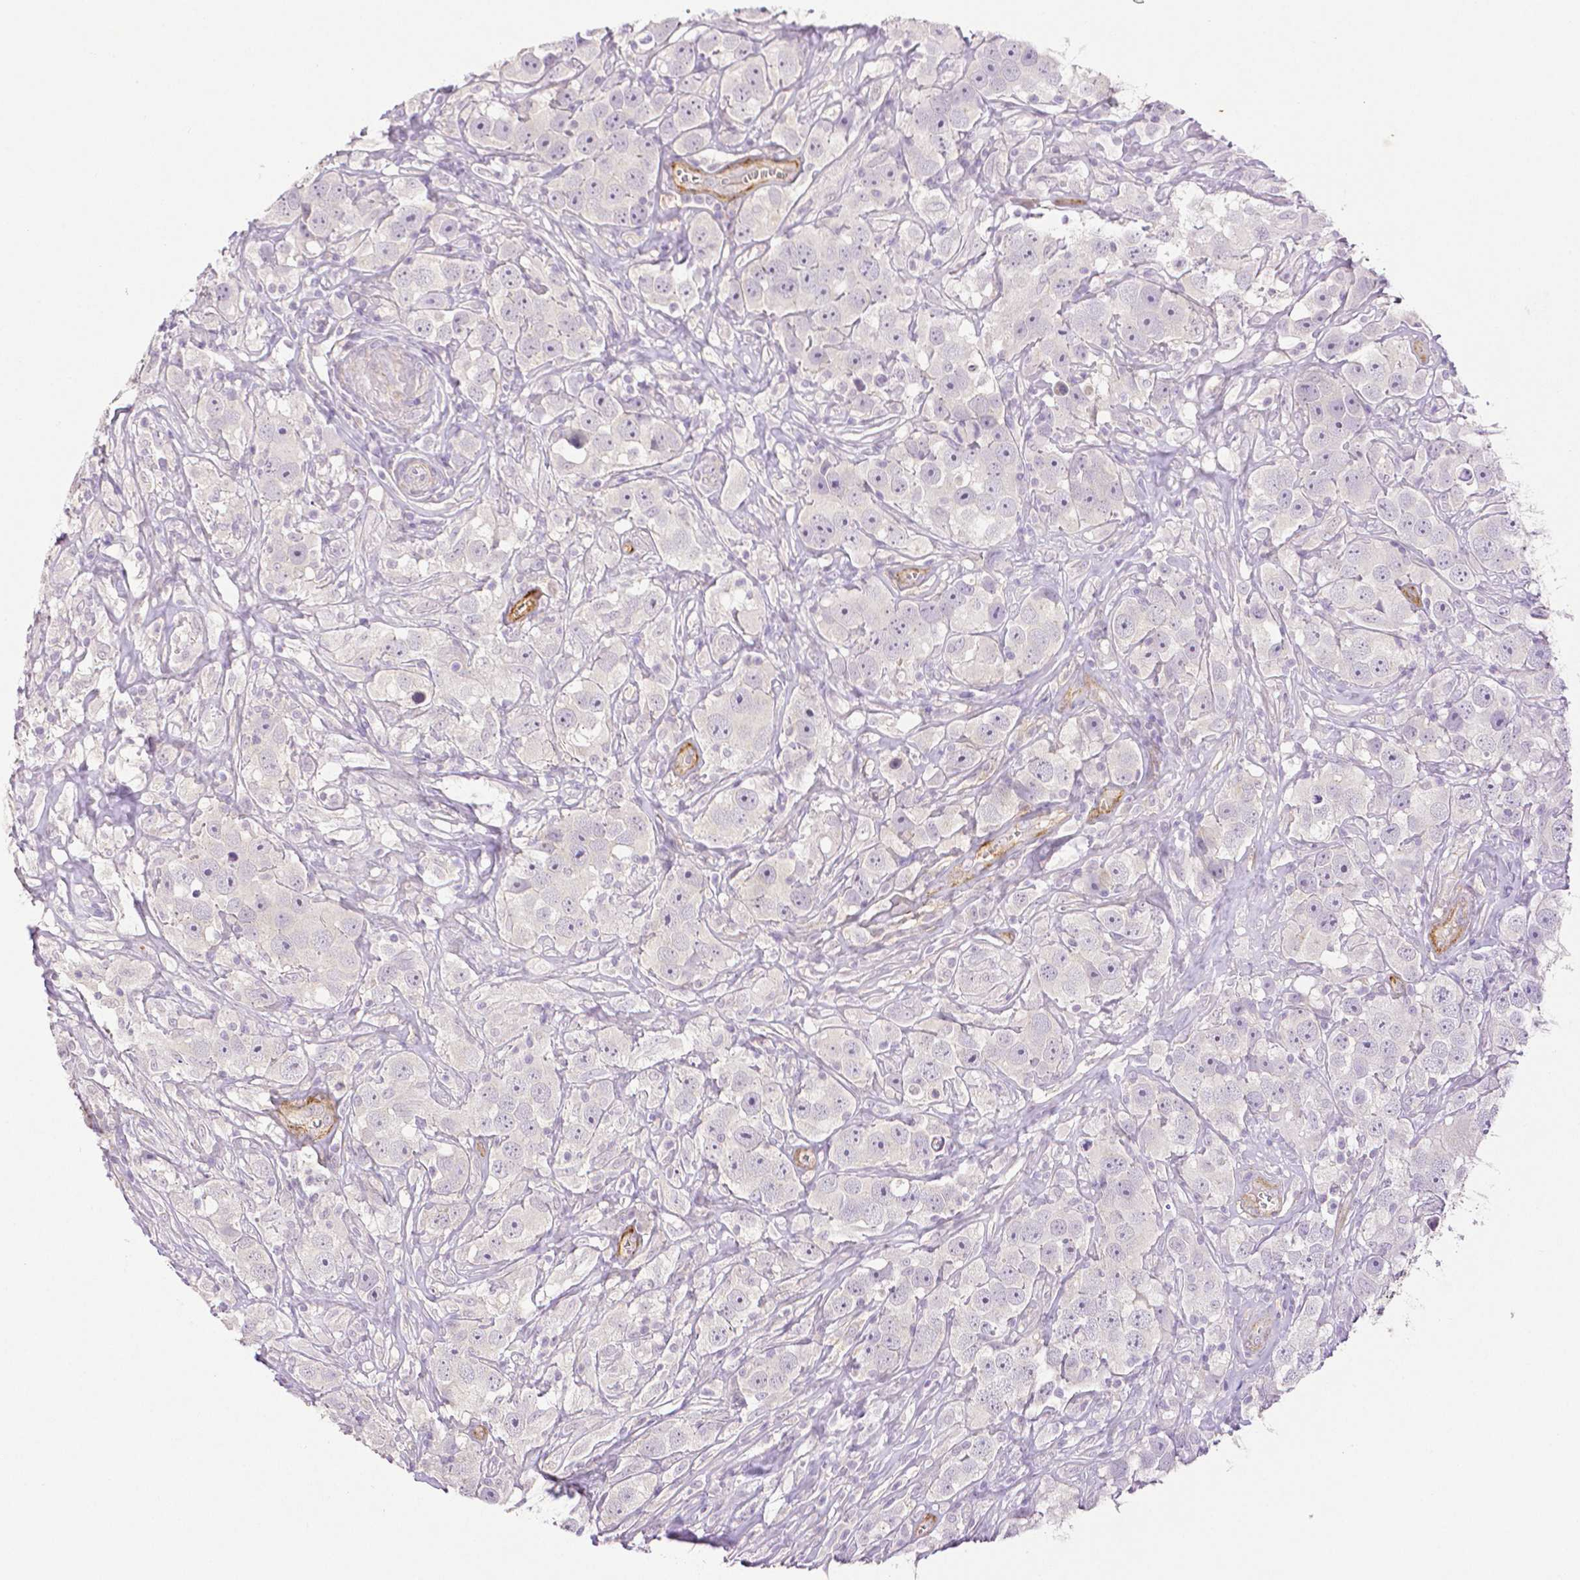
{"staining": {"intensity": "negative", "quantity": "none", "location": "none"}, "tissue": "testis cancer", "cell_type": "Tumor cells", "image_type": "cancer", "snomed": [{"axis": "morphology", "description": "Seminoma, NOS"}, {"axis": "topography", "description": "Testis"}], "caption": "The image displays no staining of tumor cells in testis seminoma.", "gene": "THY1", "patient": {"sex": "male", "age": 49}}